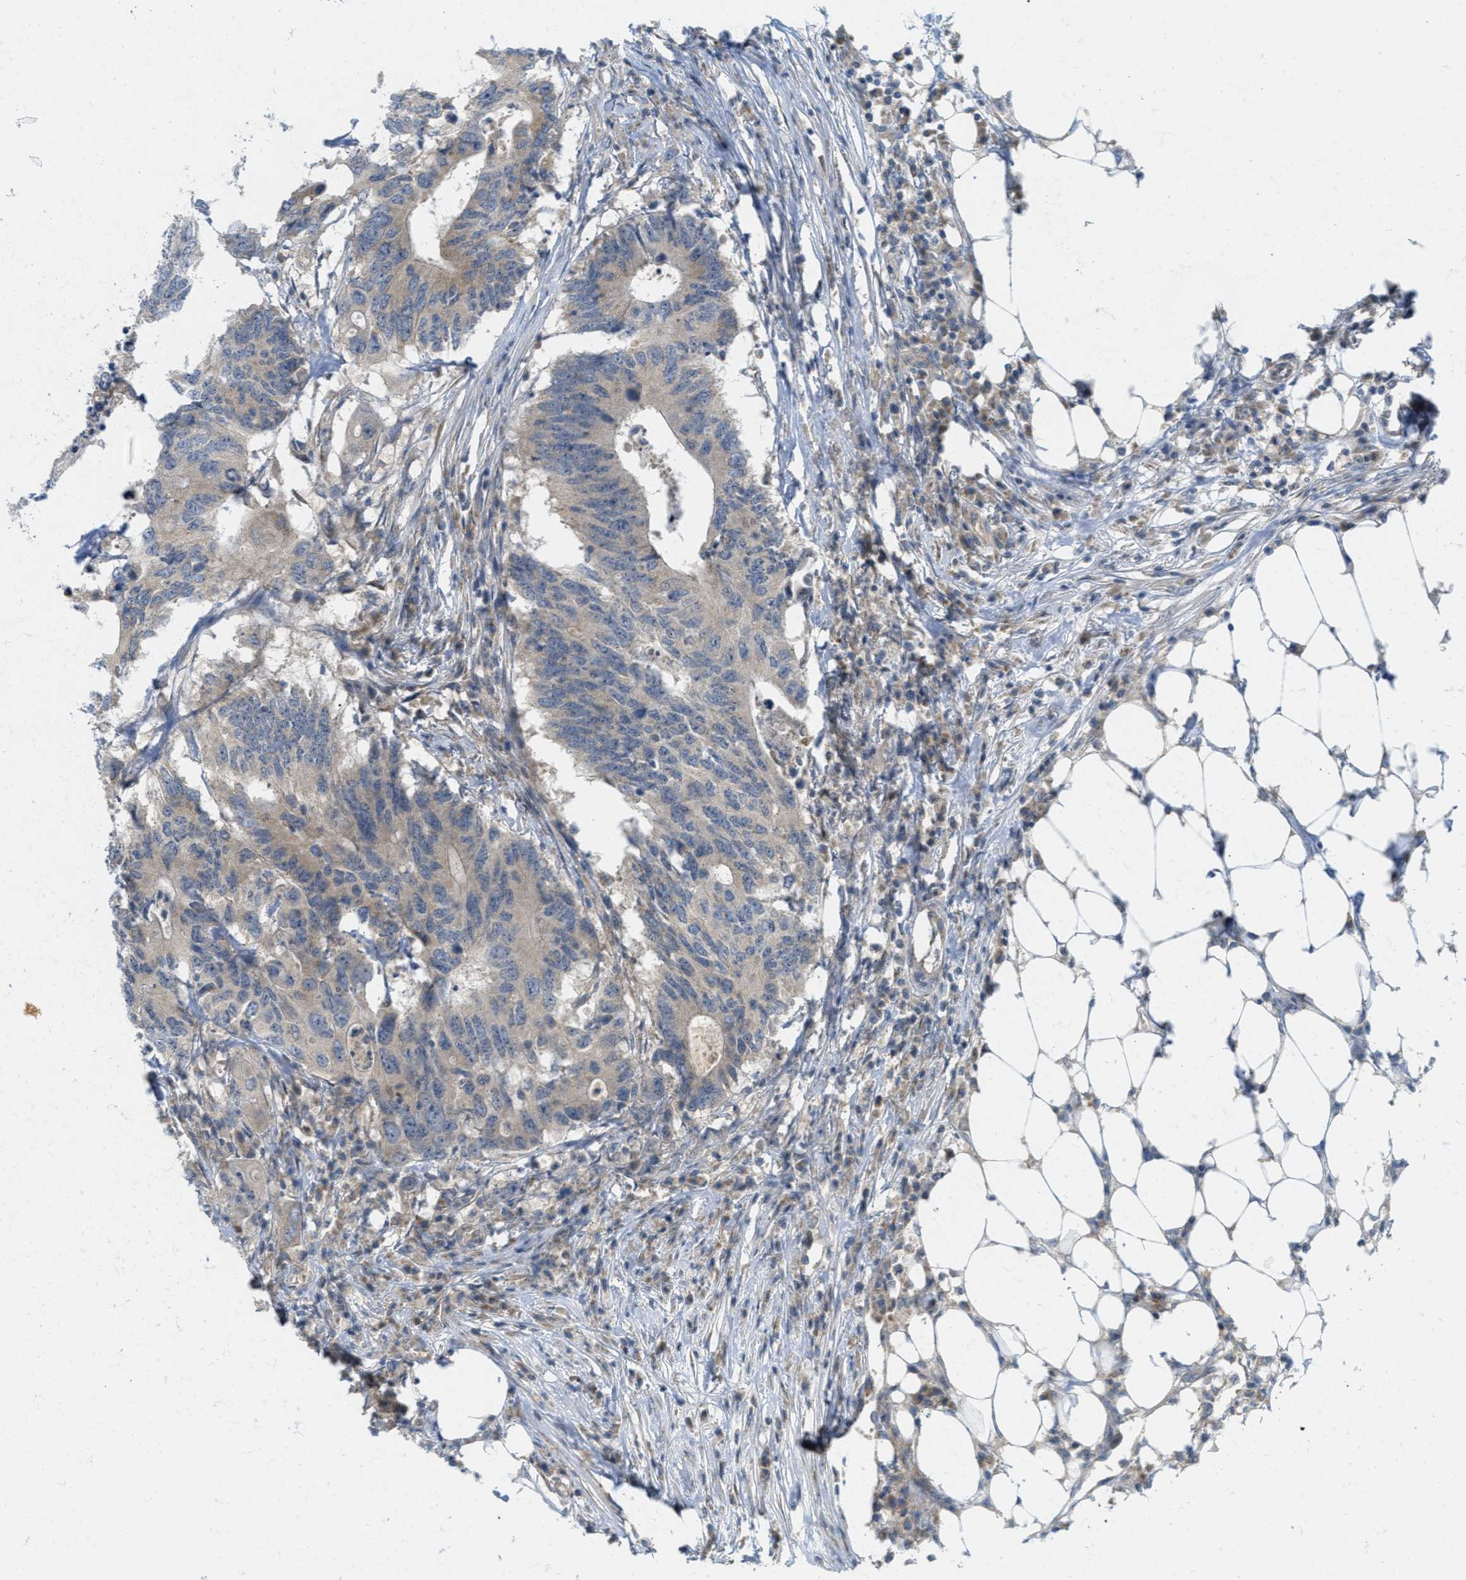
{"staining": {"intensity": "weak", "quantity": ">75%", "location": "cytoplasmic/membranous"}, "tissue": "colorectal cancer", "cell_type": "Tumor cells", "image_type": "cancer", "snomed": [{"axis": "morphology", "description": "Adenocarcinoma, NOS"}, {"axis": "topography", "description": "Colon"}], "caption": "This histopathology image shows colorectal cancer stained with IHC to label a protein in brown. The cytoplasmic/membranous of tumor cells show weak positivity for the protein. Nuclei are counter-stained blue.", "gene": "PROC", "patient": {"sex": "male", "age": 71}}